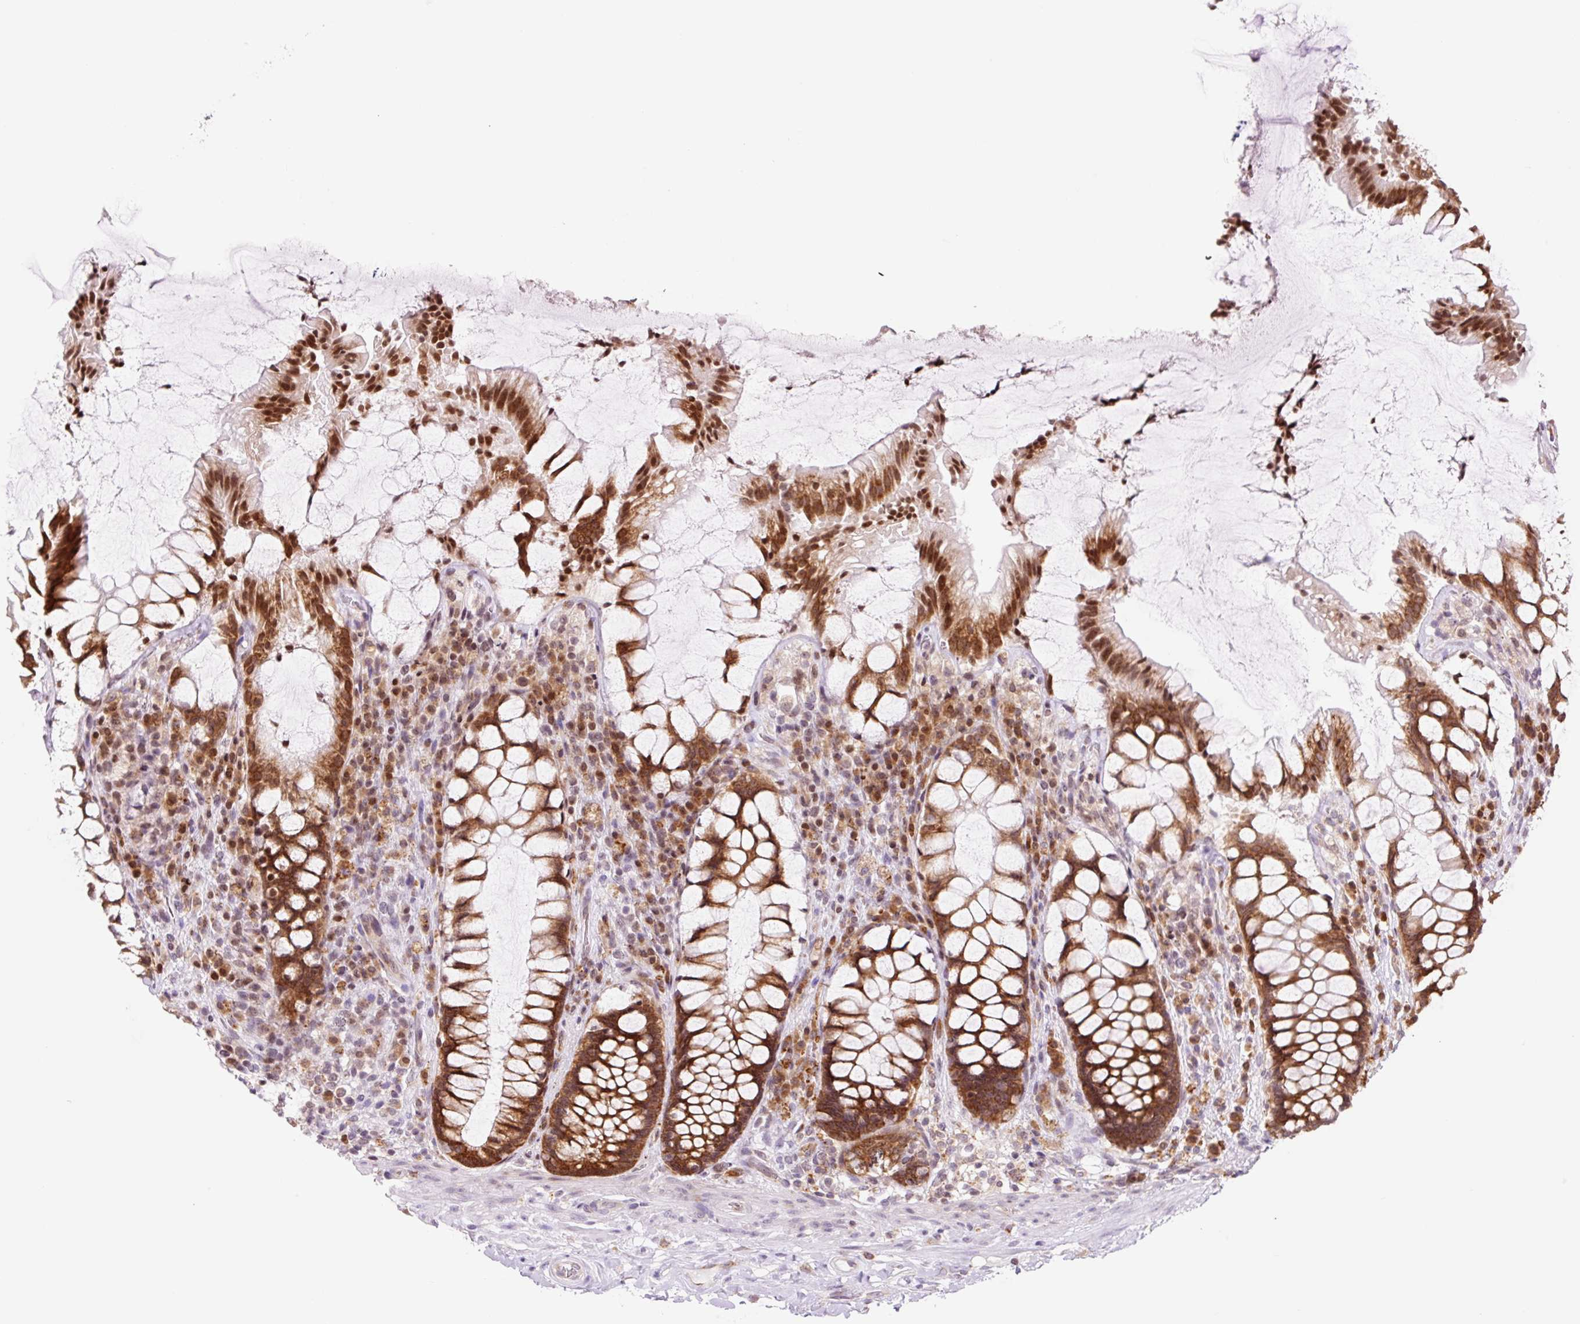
{"staining": {"intensity": "strong", "quantity": ">75%", "location": "cytoplasmic/membranous,nuclear"}, "tissue": "rectum", "cell_type": "Glandular cells", "image_type": "normal", "snomed": [{"axis": "morphology", "description": "Normal tissue, NOS"}, {"axis": "topography", "description": "Rectum"}], "caption": "A high-resolution micrograph shows IHC staining of normal rectum, which exhibits strong cytoplasmic/membranous,nuclear expression in approximately >75% of glandular cells. The staining was performed using DAB (3,3'-diaminobenzidine) to visualize the protein expression in brown, while the nuclei were stained in blue with hematoxylin (Magnification: 20x).", "gene": "RPL41", "patient": {"sex": "female", "age": 58}}